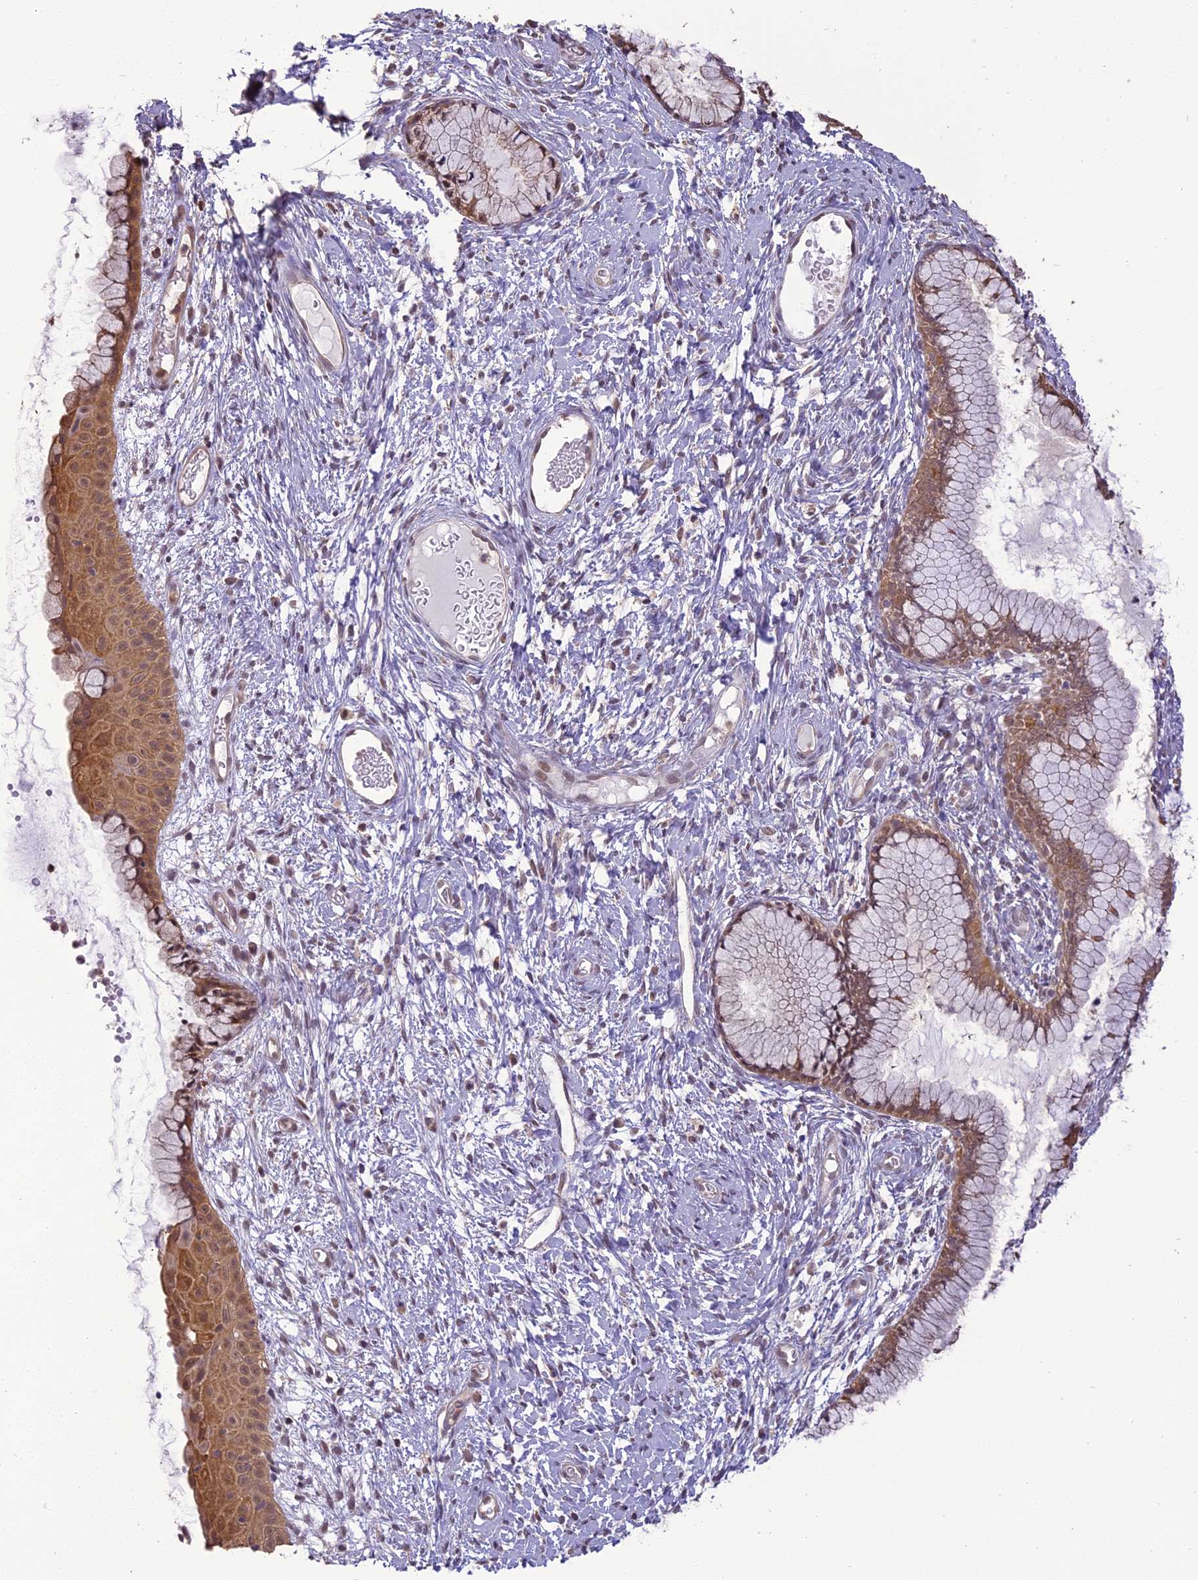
{"staining": {"intensity": "moderate", "quantity": ">75%", "location": "cytoplasmic/membranous,nuclear"}, "tissue": "cervix", "cell_type": "Glandular cells", "image_type": "normal", "snomed": [{"axis": "morphology", "description": "Normal tissue, NOS"}, {"axis": "topography", "description": "Cervix"}], "caption": "Protein staining by immunohistochemistry (IHC) displays moderate cytoplasmic/membranous,nuclear positivity in approximately >75% of glandular cells in benign cervix.", "gene": "TIGD7", "patient": {"sex": "female", "age": 42}}